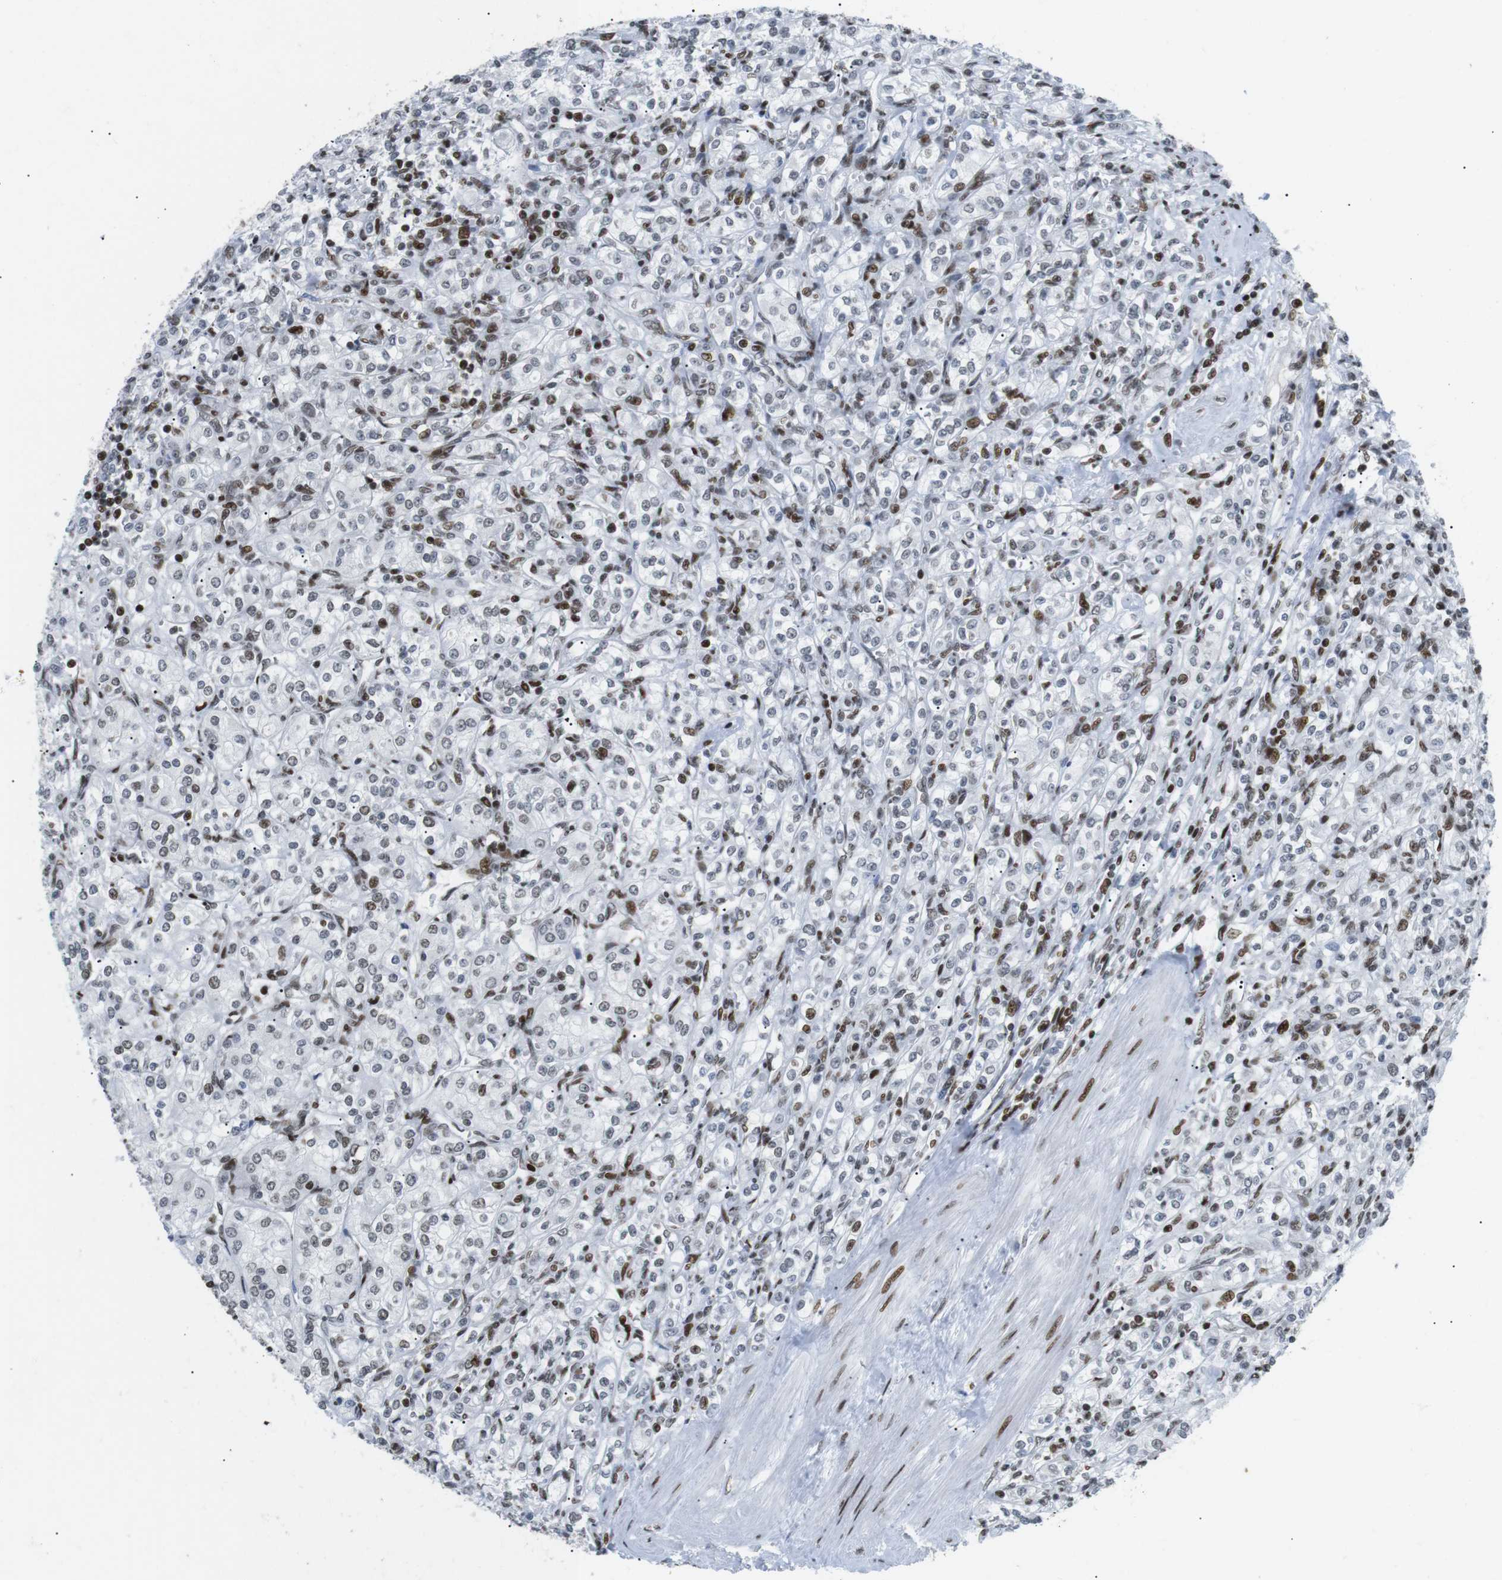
{"staining": {"intensity": "moderate", "quantity": "<25%", "location": "nuclear"}, "tissue": "renal cancer", "cell_type": "Tumor cells", "image_type": "cancer", "snomed": [{"axis": "morphology", "description": "Adenocarcinoma, NOS"}, {"axis": "topography", "description": "Kidney"}], "caption": "High-magnification brightfield microscopy of renal cancer stained with DAB (brown) and counterstained with hematoxylin (blue). tumor cells exhibit moderate nuclear expression is appreciated in about<25% of cells.", "gene": "ARID1A", "patient": {"sex": "male", "age": 77}}